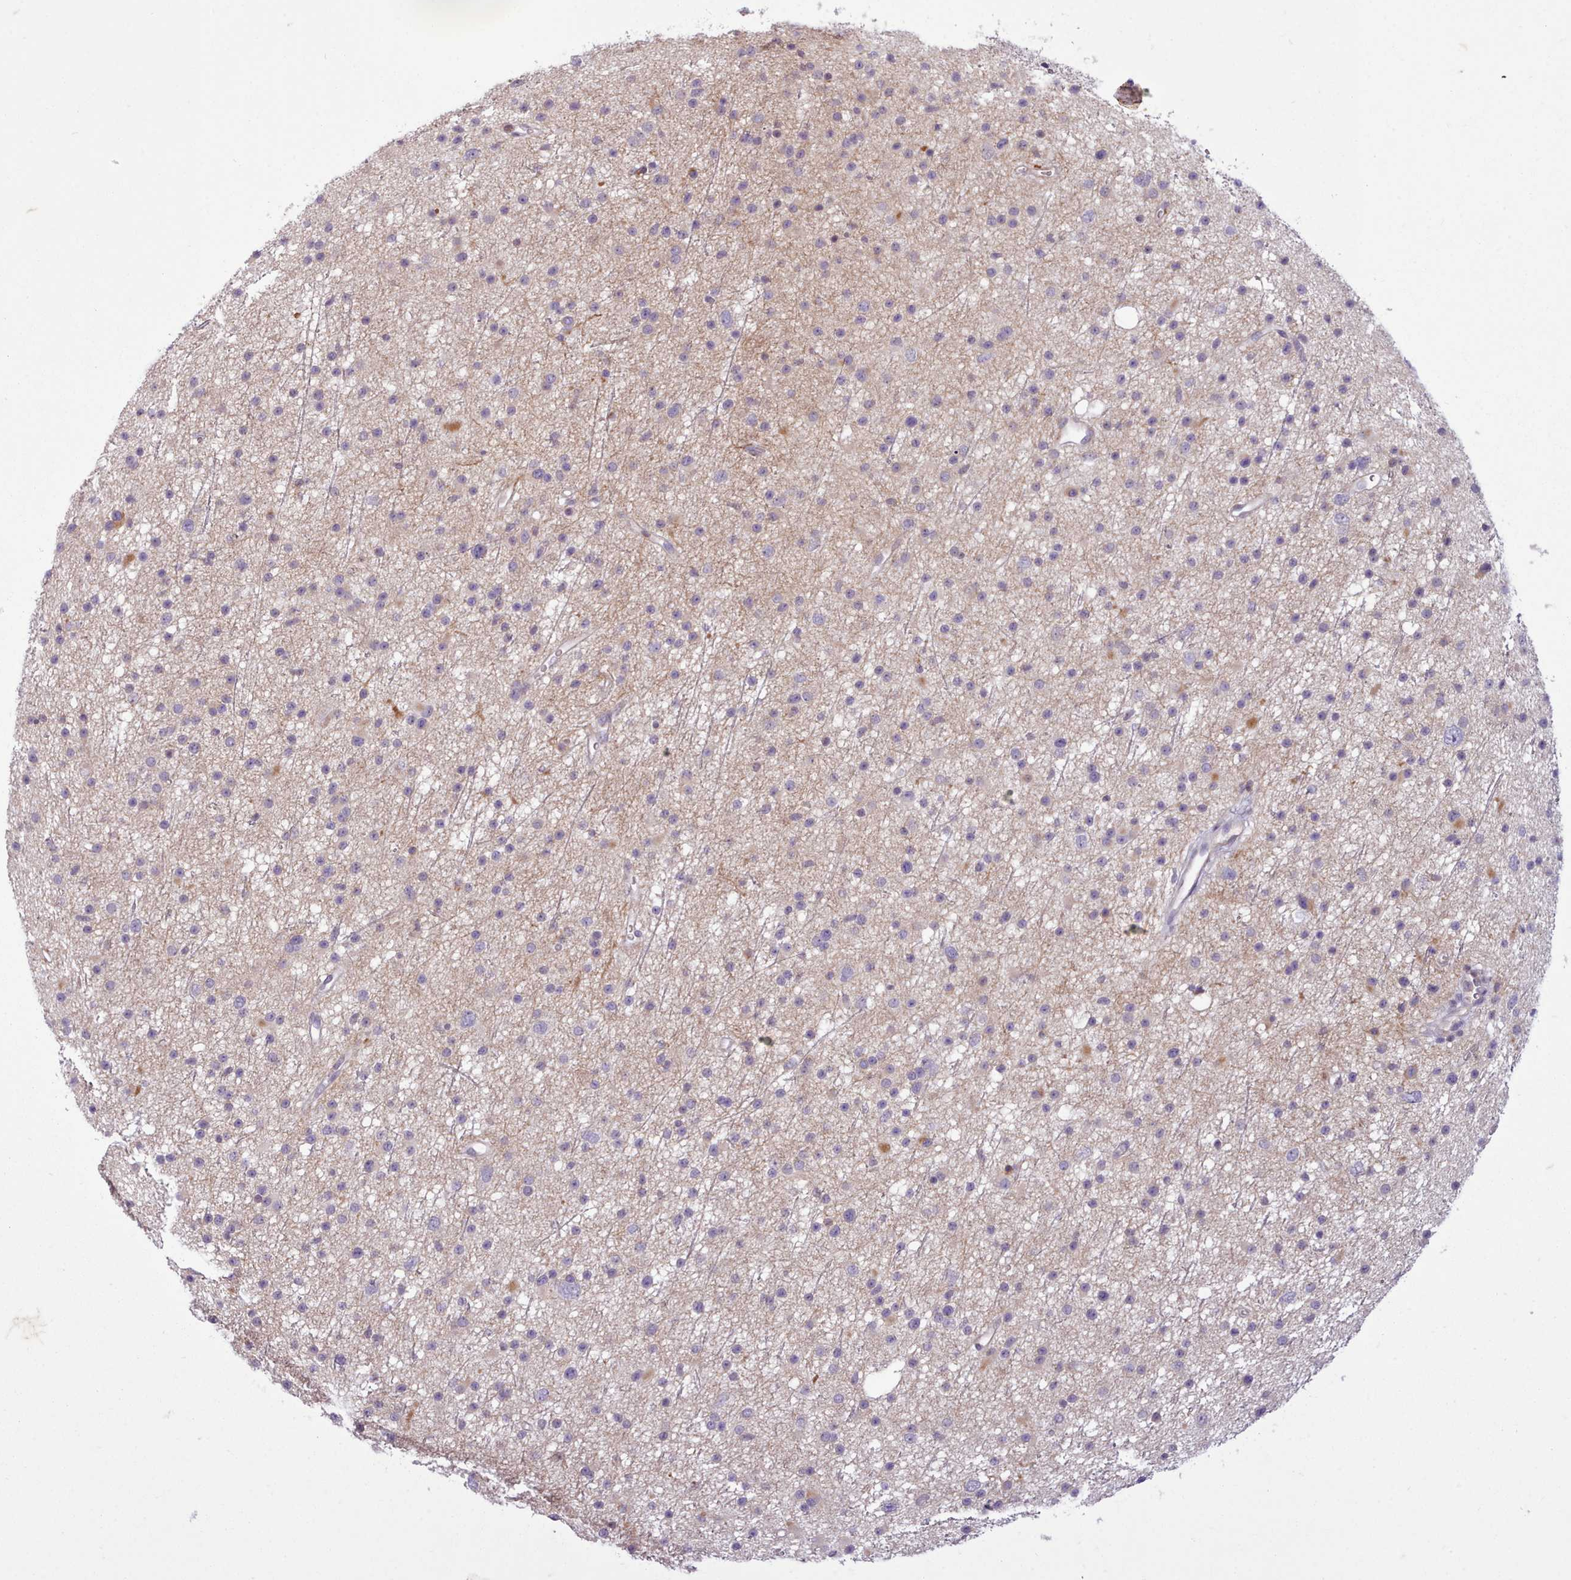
{"staining": {"intensity": "negative", "quantity": "none", "location": "none"}, "tissue": "glioma", "cell_type": "Tumor cells", "image_type": "cancer", "snomed": [{"axis": "morphology", "description": "Glioma, malignant, Low grade"}, {"axis": "topography", "description": "Cerebral cortex"}], "caption": "The histopathology image exhibits no staining of tumor cells in glioma. (Immunohistochemistry, brightfield microscopy, high magnification).", "gene": "NMRK1", "patient": {"sex": "female", "age": 39}}